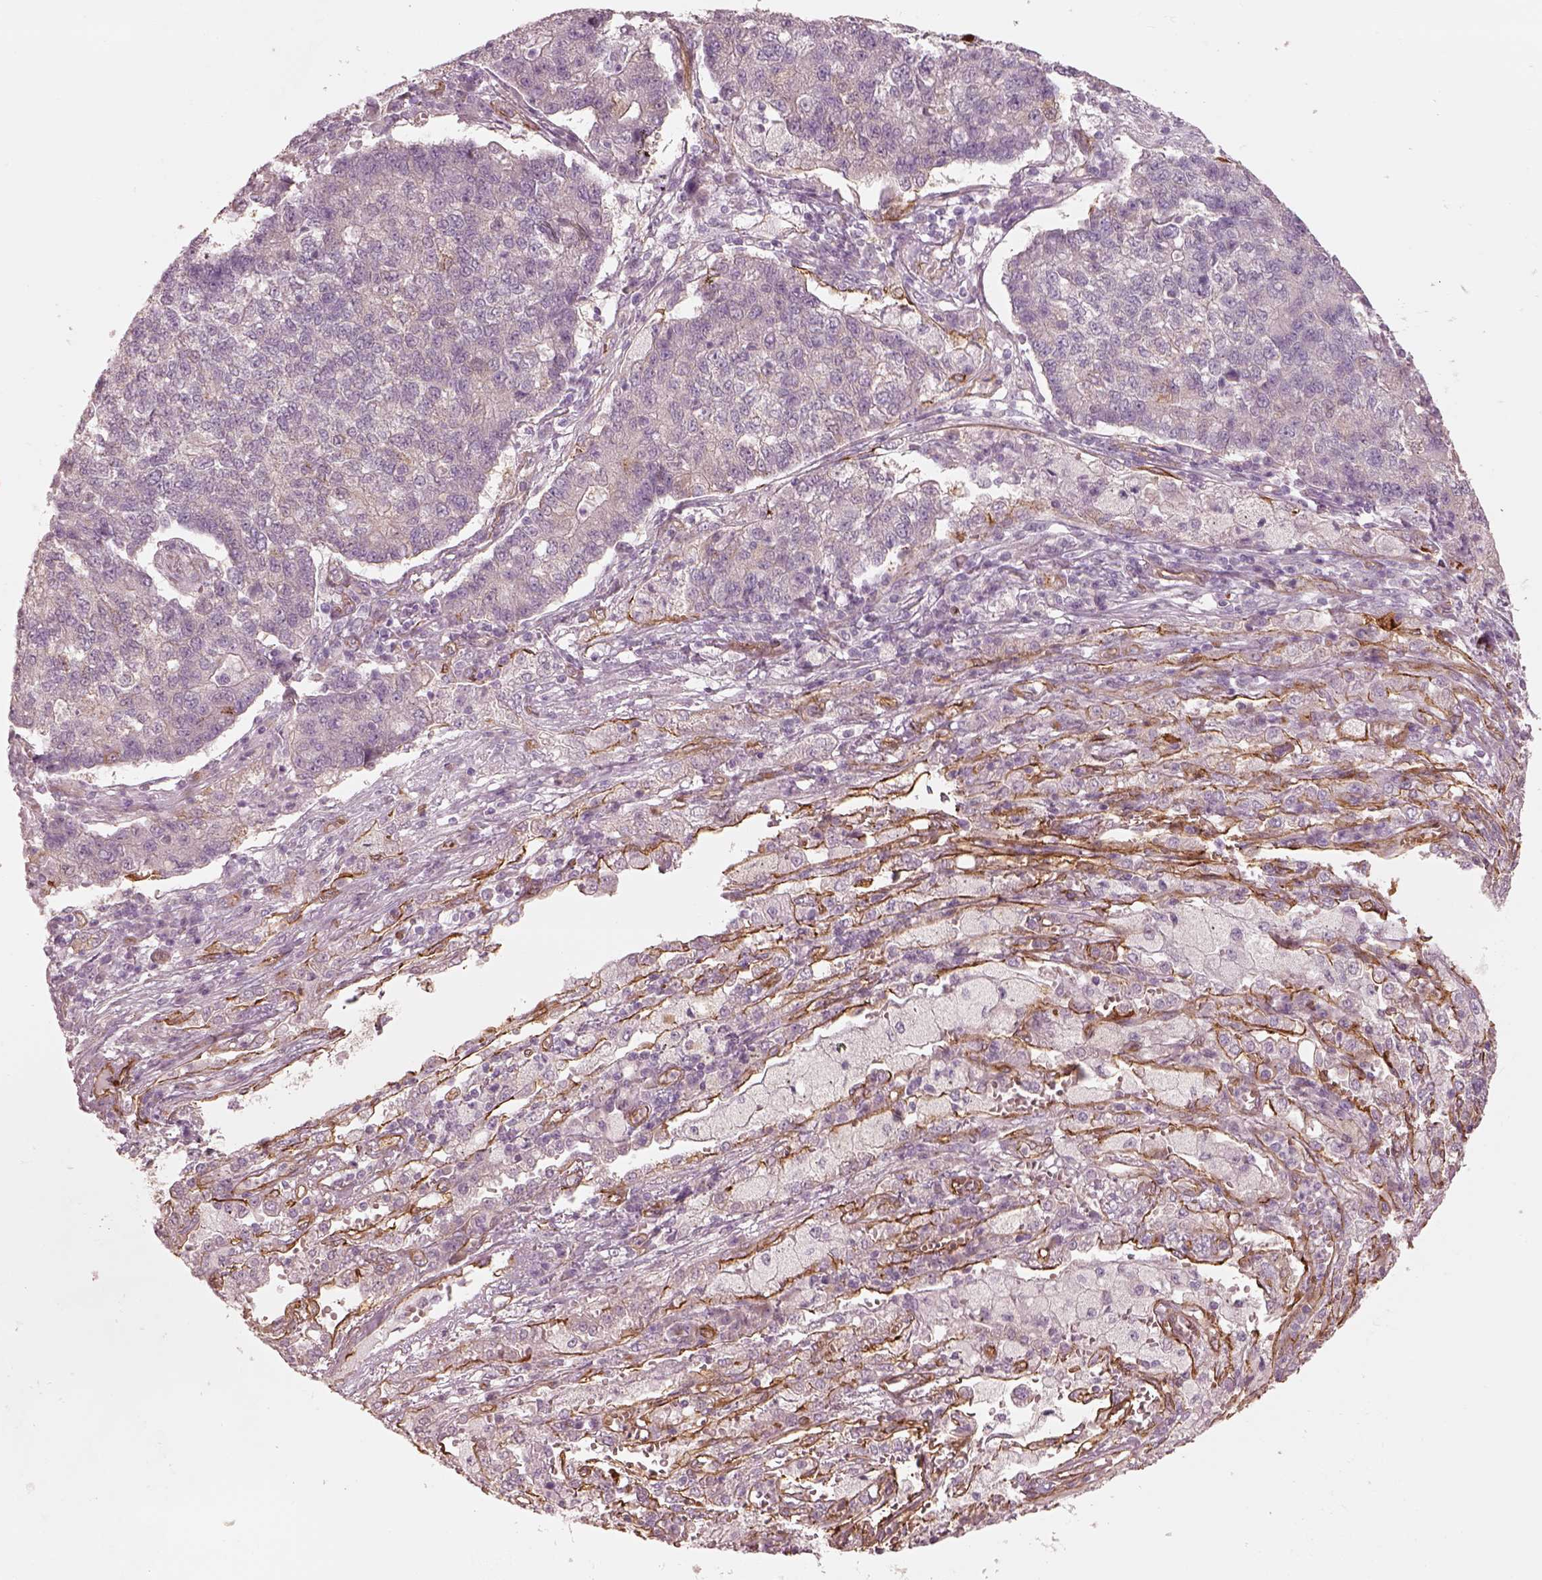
{"staining": {"intensity": "negative", "quantity": "none", "location": "none"}, "tissue": "lung cancer", "cell_type": "Tumor cells", "image_type": "cancer", "snomed": [{"axis": "morphology", "description": "Adenocarcinoma, NOS"}, {"axis": "topography", "description": "Lung"}], "caption": "There is no significant expression in tumor cells of adenocarcinoma (lung).", "gene": "CRYM", "patient": {"sex": "male", "age": 57}}